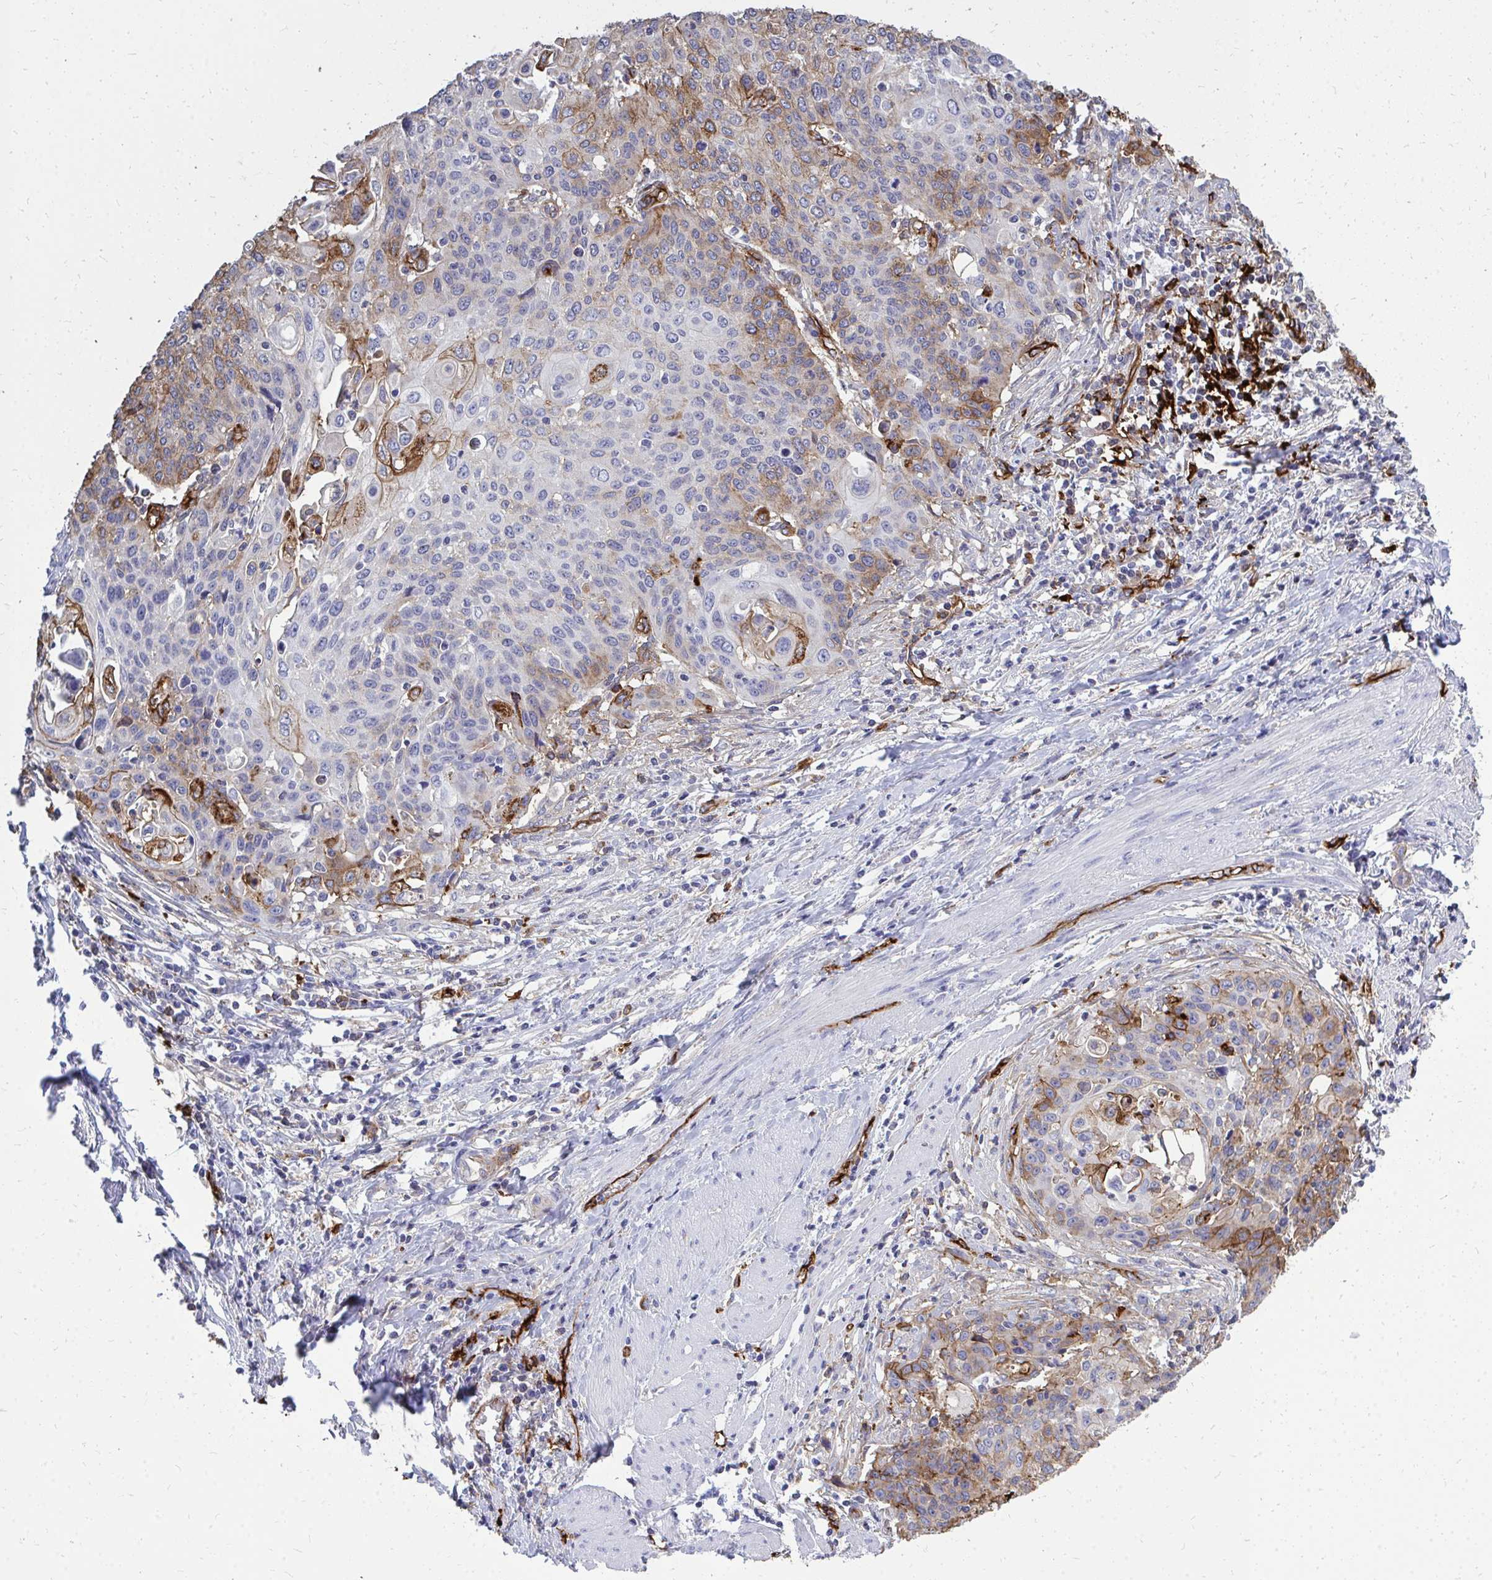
{"staining": {"intensity": "moderate", "quantity": "25%-75%", "location": "cytoplasmic/membranous"}, "tissue": "cervical cancer", "cell_type": "Tumor cells", "image_type": "cancer", "snomed": [{"axis": "morphology", "description": "Squamous cell carcinoma, NOS"}, {"axis": "topography", "description": "Cervix"}], "caption": "Cervical cancer stained with a brown dye demonstrates moderate cytoplasmic/membranous positive expression in approximately 25%-75% of tumor cells.", "gene": "MARCKSL1", "patient": {"sex": "female", "age": 65}}